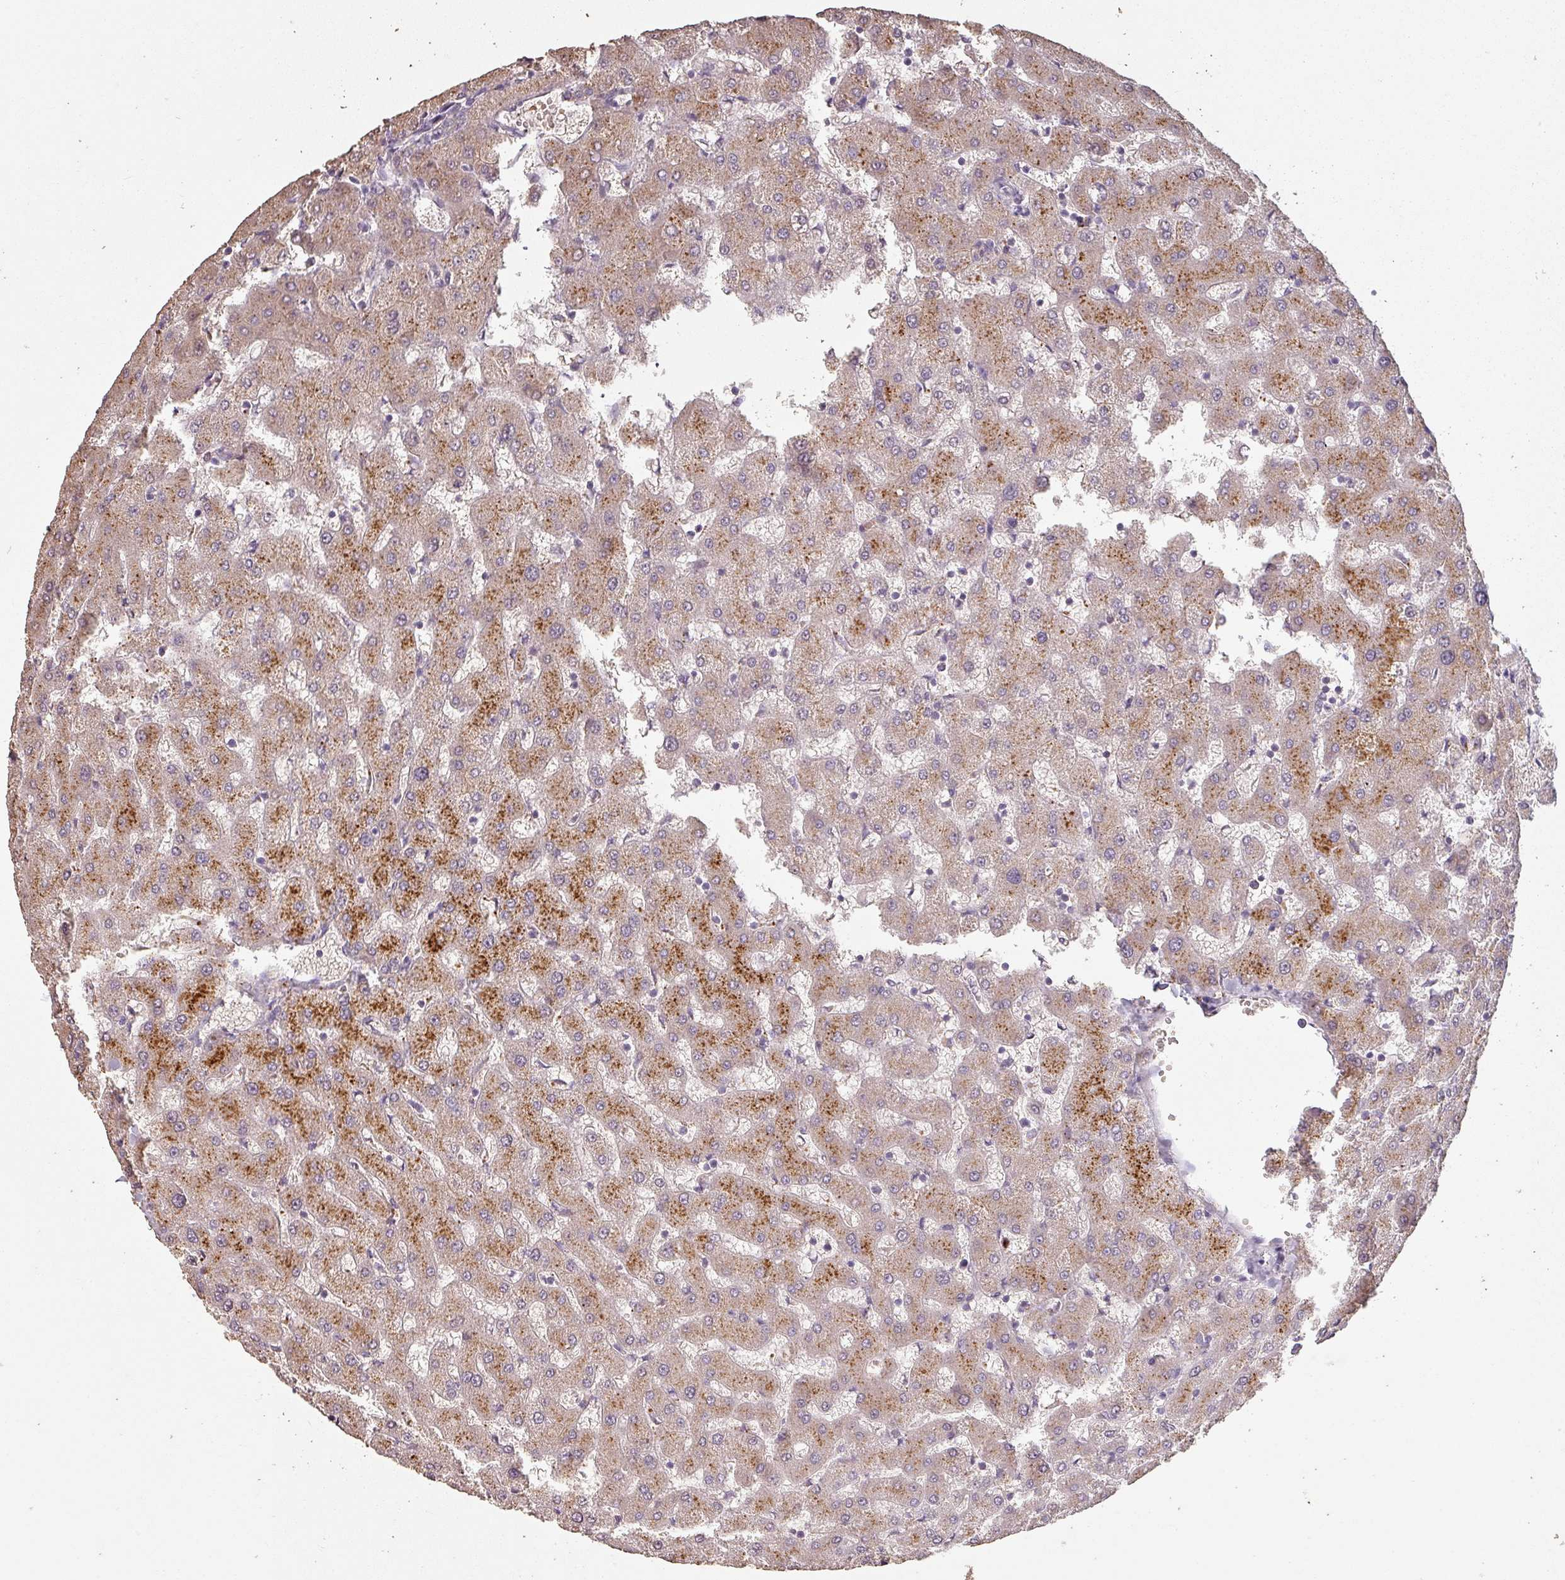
{"staining": {"intensity": "moderate", "quantity": ">75%", "location": "cytoplasmic/membranous"}, "tissue": "liver", "cell_type": "Cholangiocytes", "image_type": "normal", "snomed": [{"axis": "morphology", "description": "Normal tissue, NOS"}, {"axis": "topography", "description": "Liver"}], "caption": "High-magnification brightfield microscopy of unremarkable liver stained with DAB (3,3'-diaminobenzidine) (brown) and counterstained with hematoxylin (blue). cholangiocytes exhibit moderate cytoplasmic/membranous staining is present in approximately>75% of cells.", "gene": "LYPLA1", "patient": {"sex": "female", "age": 63}}